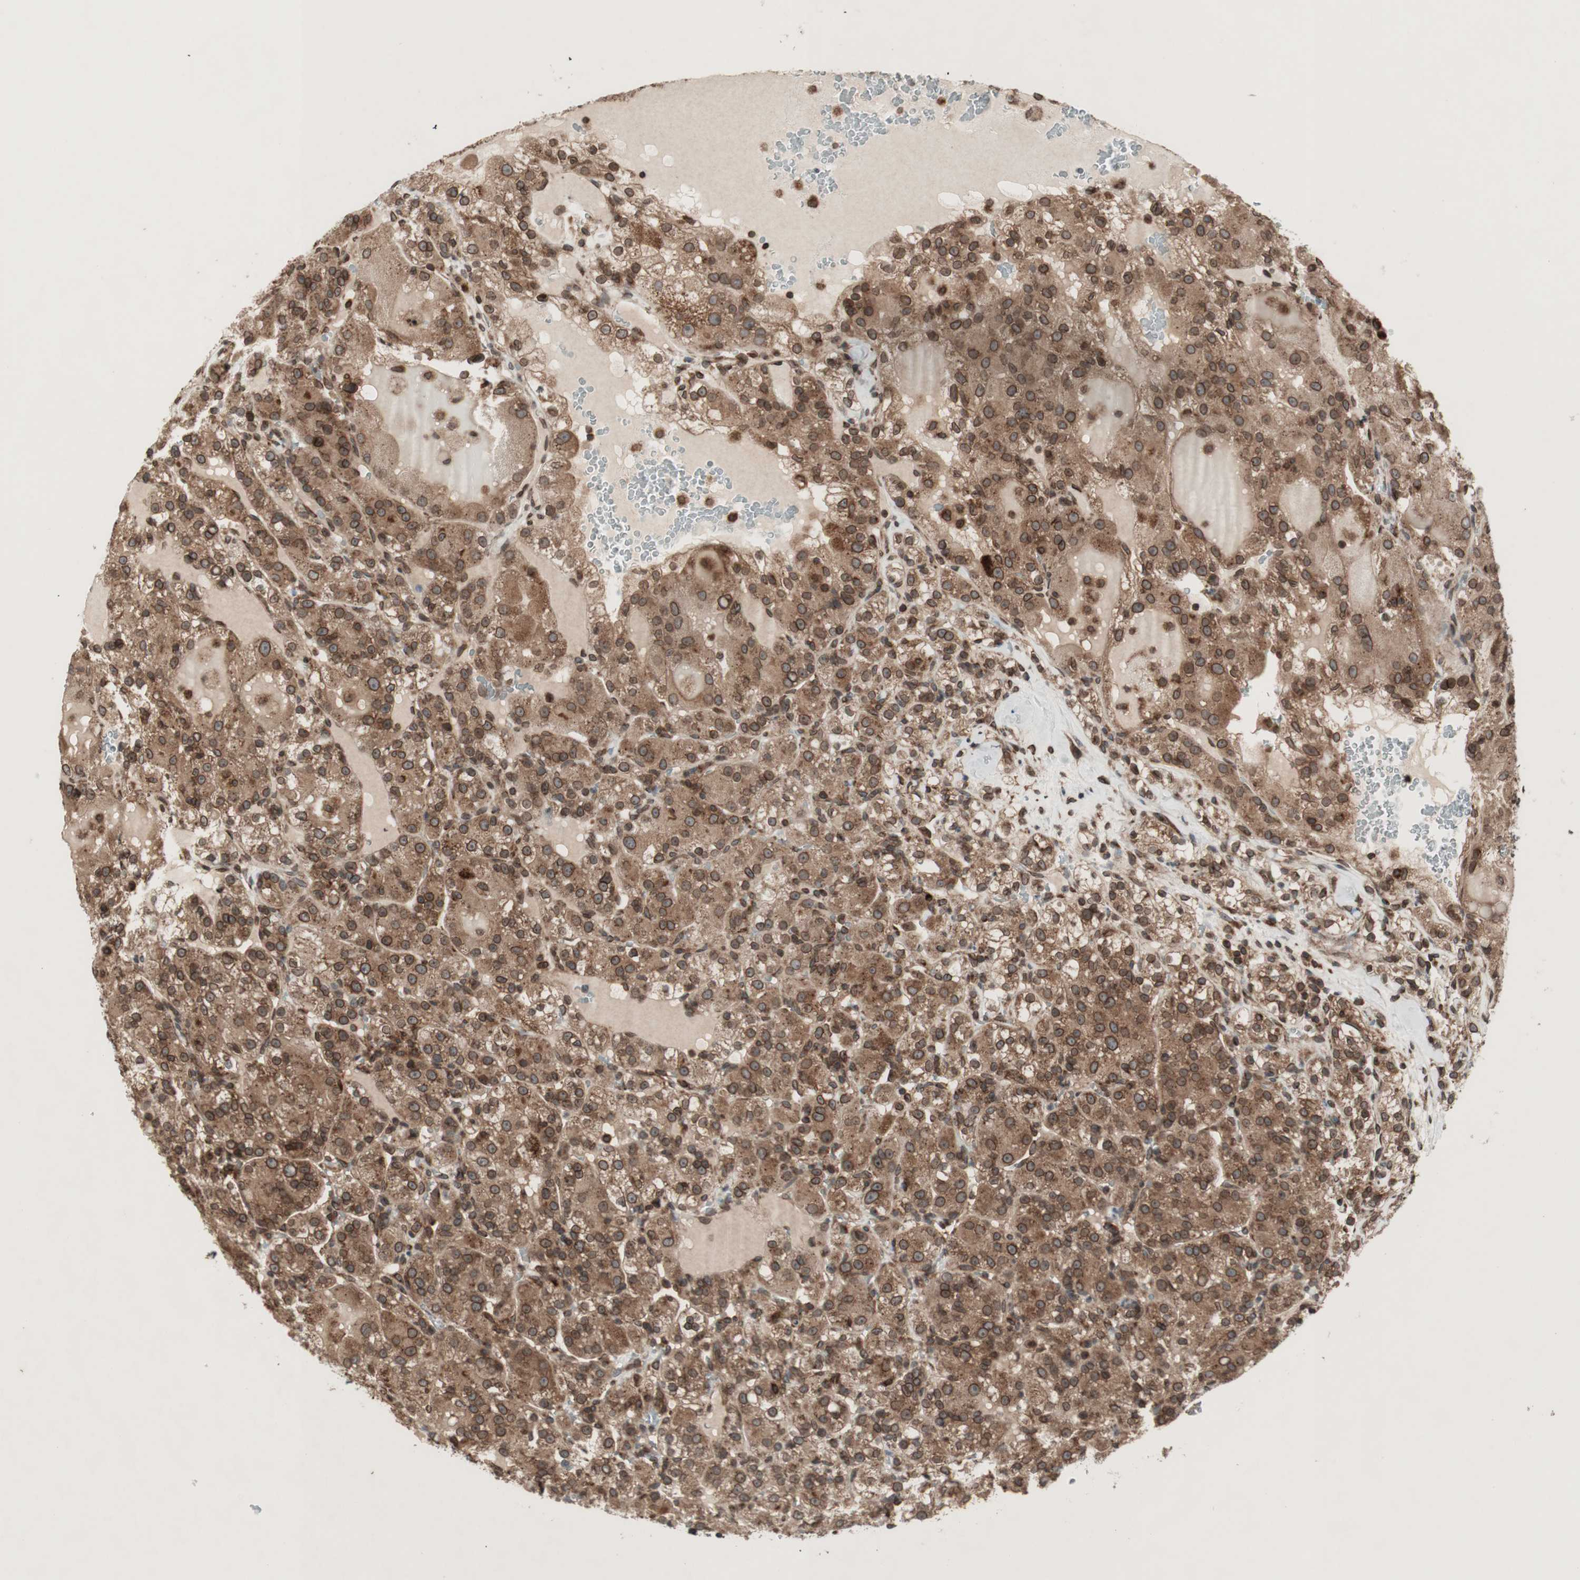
{"staining": {"intensity": "strong", "quantity": ">75%", "location": "cytoplasmic/membranous,nuclear"}, "tissue": "renal cancer", "cell_type": "Tumor cells", "image_type": "cancer", "snomed": [{"axis": "morphology", "description": "Normal tissue, NOS"}, {"axis": "morphology", "description": "Adenocarcinoma, NOS"}, {"axis": "topography", "description": "Kidney"}], "caption": "This micrograph displays immunohistochemistry staining of renal cancer (adenocarcinoma), with high strong cytoplasmic/membranous and nuclear positivity in about >75% of tumor cells.", "gene": "NUP62", "patient": {"sex": "male", "age": 61}}